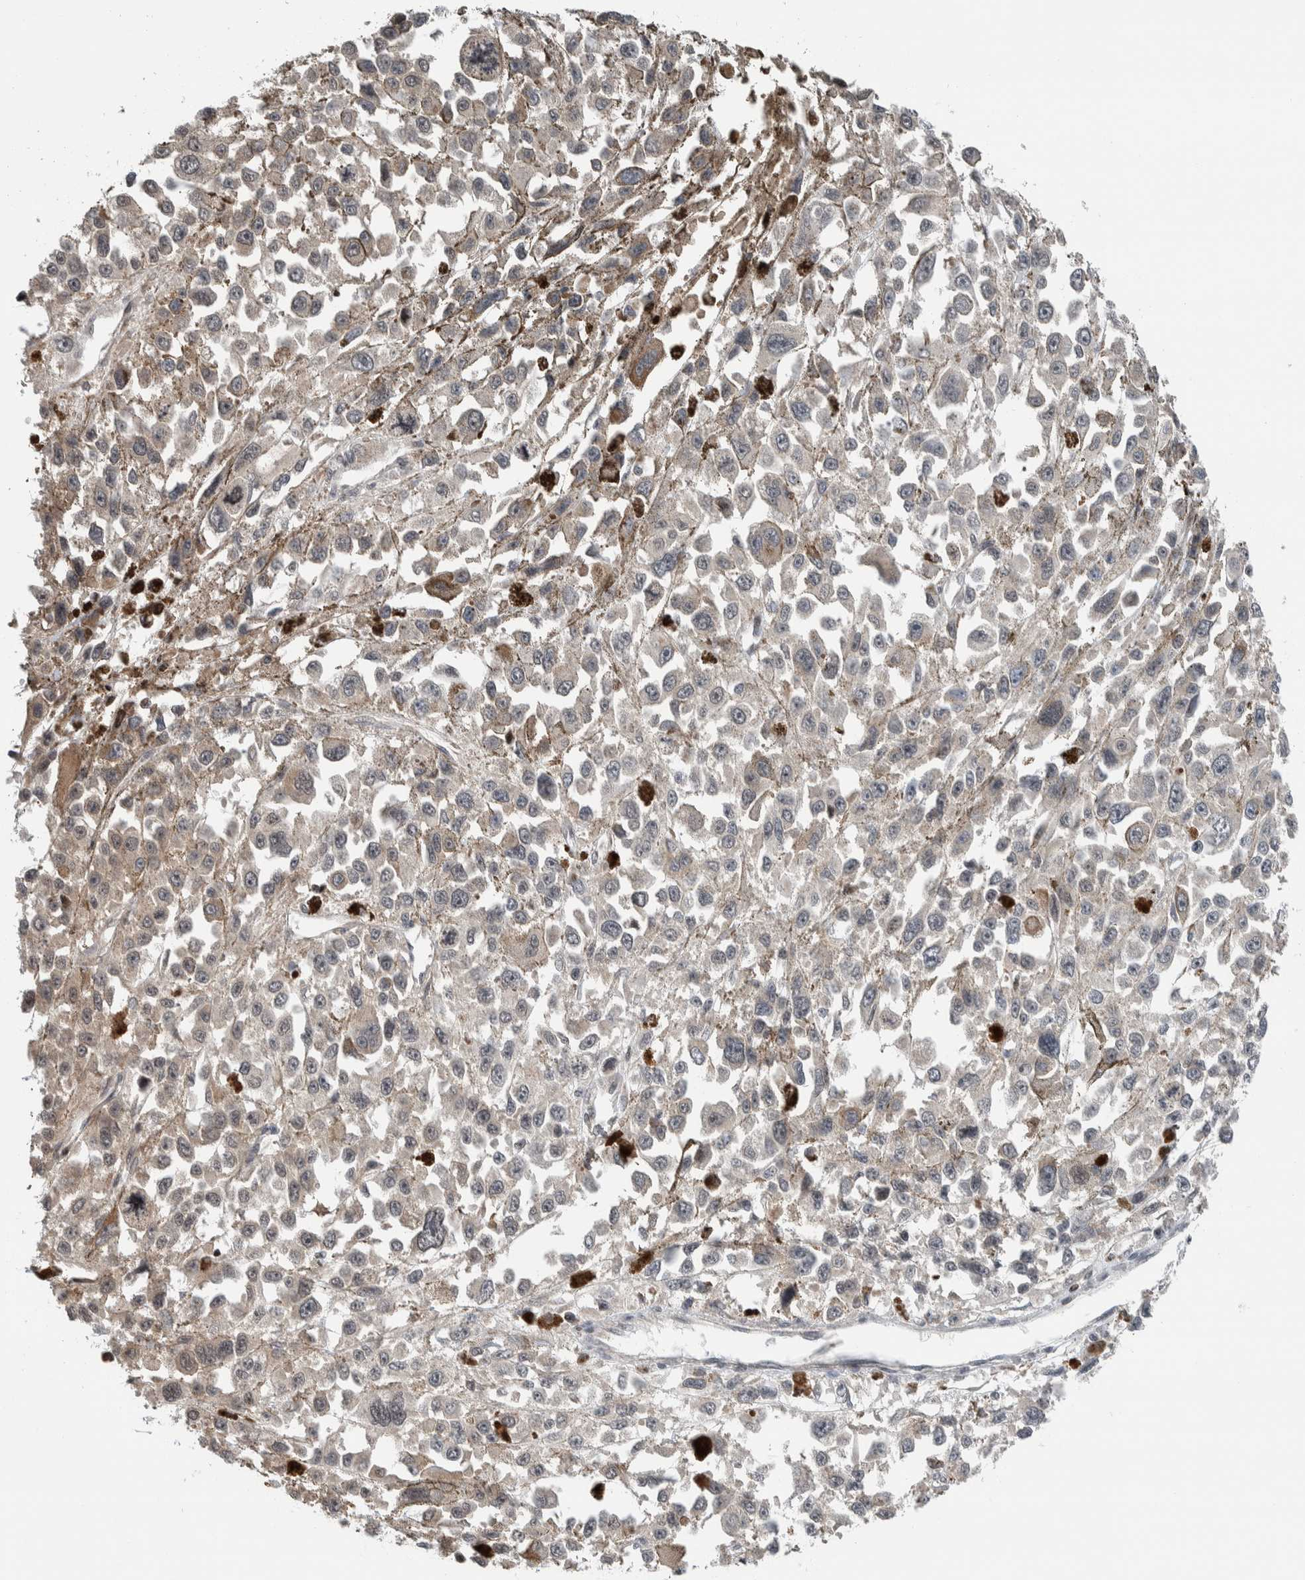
{"staining": {"intensity": "negative", "quantity": "none", "location": "none"}, "tissue": "melanoma", "cell_type": "Tumor cells", "image_type": "cancer", "snomed": [{"axis": "morphology", "description": "Malignant melanoma, Metastatic site"}, {"axis": "topography", "description": "Lymph node"}], "caption": "Tumor cells show no significant protein expression in malignant melanoma (metastatic site).", "gene": "NPLOC4", "patient": {"sex": "male", "age": 59}}